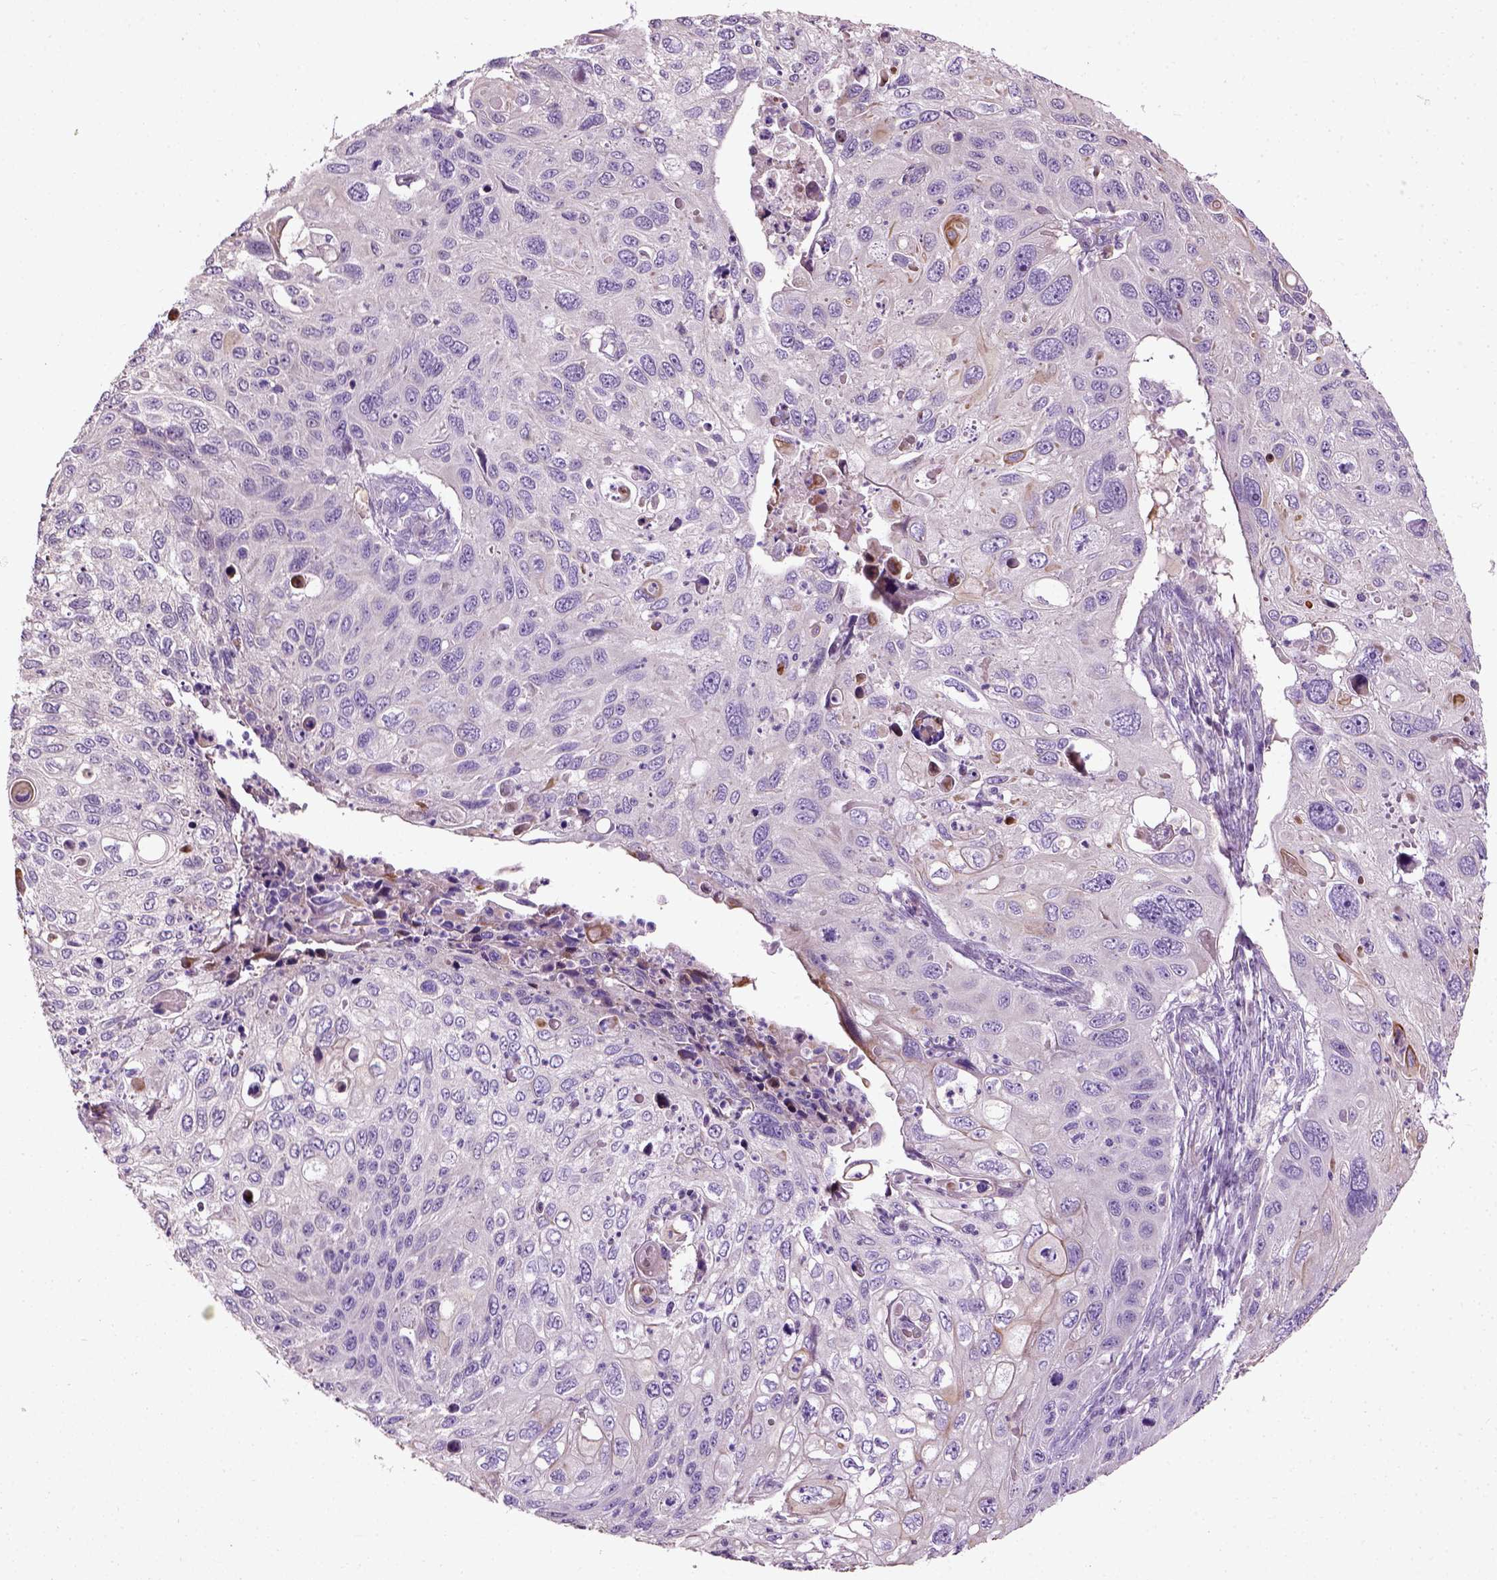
{"staining": {"intensity": "negative", "quantity": "none", "location": "none"}, "tissue": "cervical cancer", "cell_type": "Tumor cells", "image_type": "cancer", "snomed": [{"axis": "morphology", "description": "Squamous cell carcinoma, NOS"}, {"axis": "topography", "description": "Cervix"}], "caption": "This is an IHC image of squamous cell carcinoma (cervical). There is no expression in tumor cells.", "gene": "PKP3", "patient": {"sex": "female", "age": 70}}